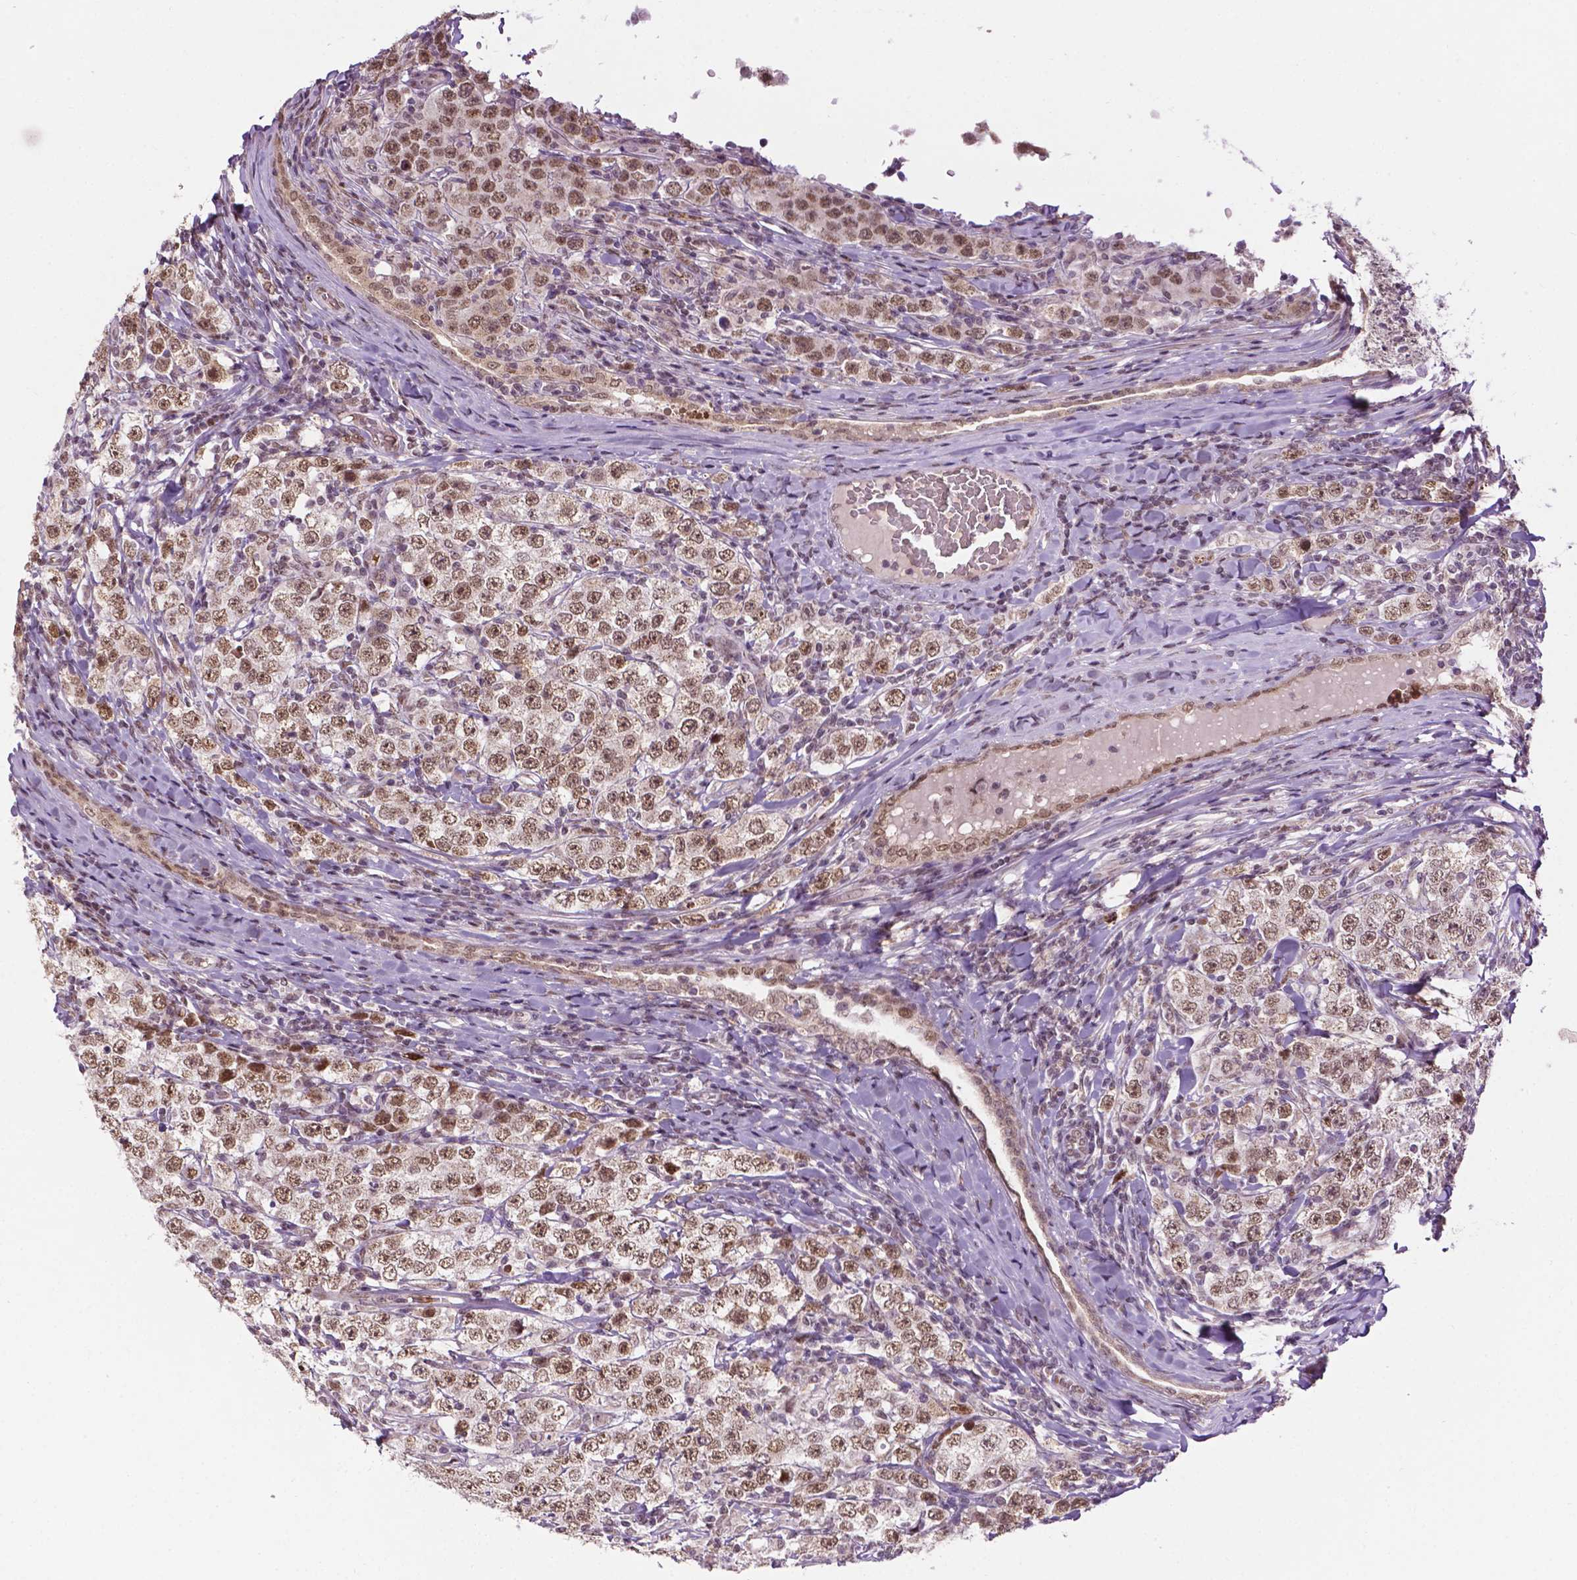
{"staining": {"intensity": "moderate", "quantity": ">75%", "location": "nuclear"}, "tissue": "testis cancer", "cell_type": "Tumor cells", "image_type": "cancer", "snomed": [{"axis": "morphology", "description": "Seminoma, NOS"}, {"axis": "morphology", "description": "Carcinoma, Embryonal, NOS"}, {"axis": "topography", "description": "Testis"}], "caption": "There is medium levels of moderate nuclear positivity in tumor cells of seminoma (testis), as demonstrated by immunohistochemical staining (brown color).", "gene": "ZNF41", "patient": {"sex": "male", "age": 41}}